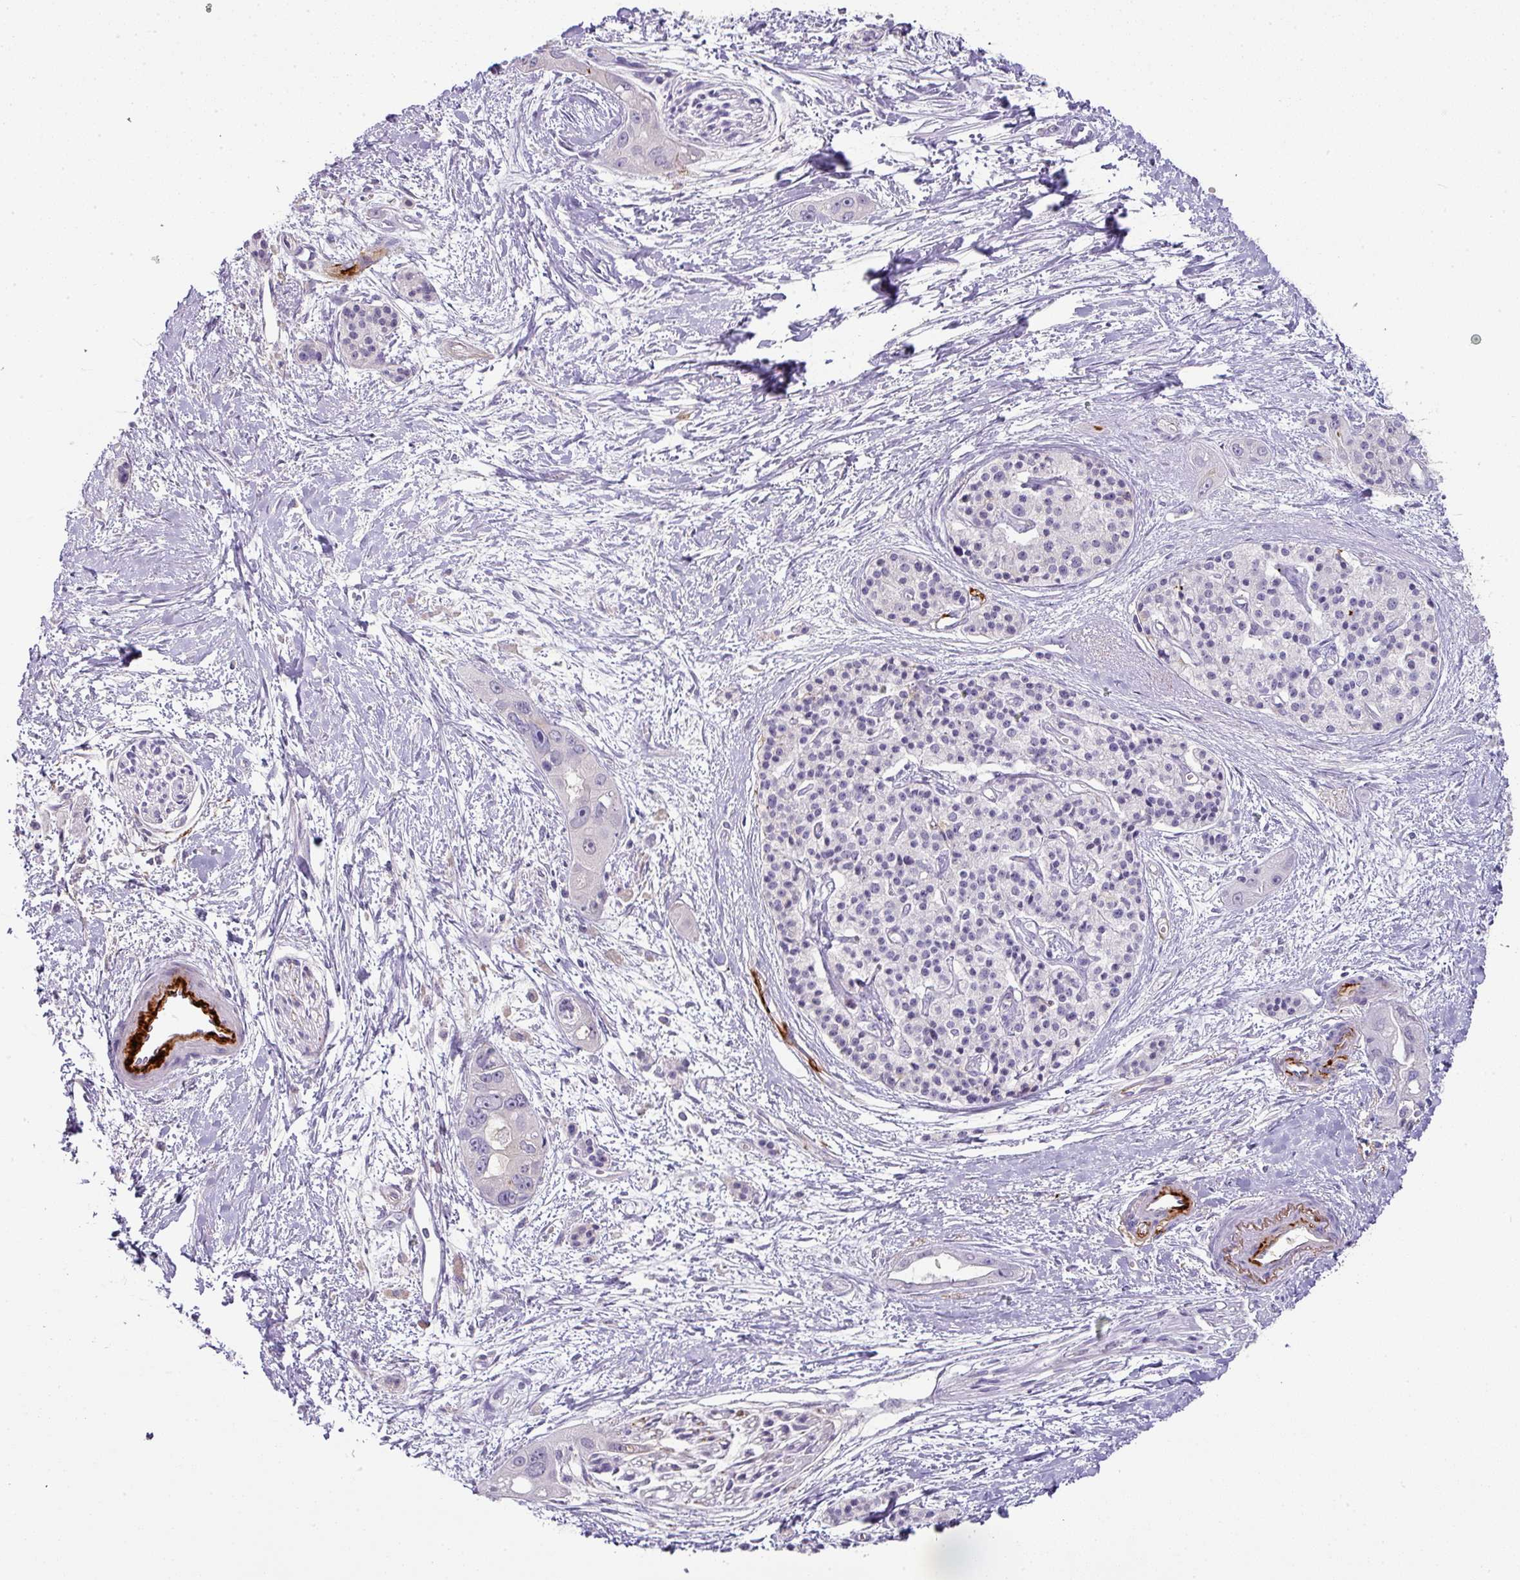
{"staining": {"intensity": "negative", "quantity": "none", "location": "none"}, "tissue": "pancreatic cancer", "cell_type": "Tumor cells", "image_type": "cancer", "snomed": [{"axis": "morphology", "description": "Adenocarcinoma, NOS"}, {"axis": "topography", "description": "Pancreas"}], "caption": "Protein analysis of pancreatic cancer demonstrates no significant positivity in tumor cells.", "gene": "FGF17", "patient": {"sex": "female", "age": 50}}